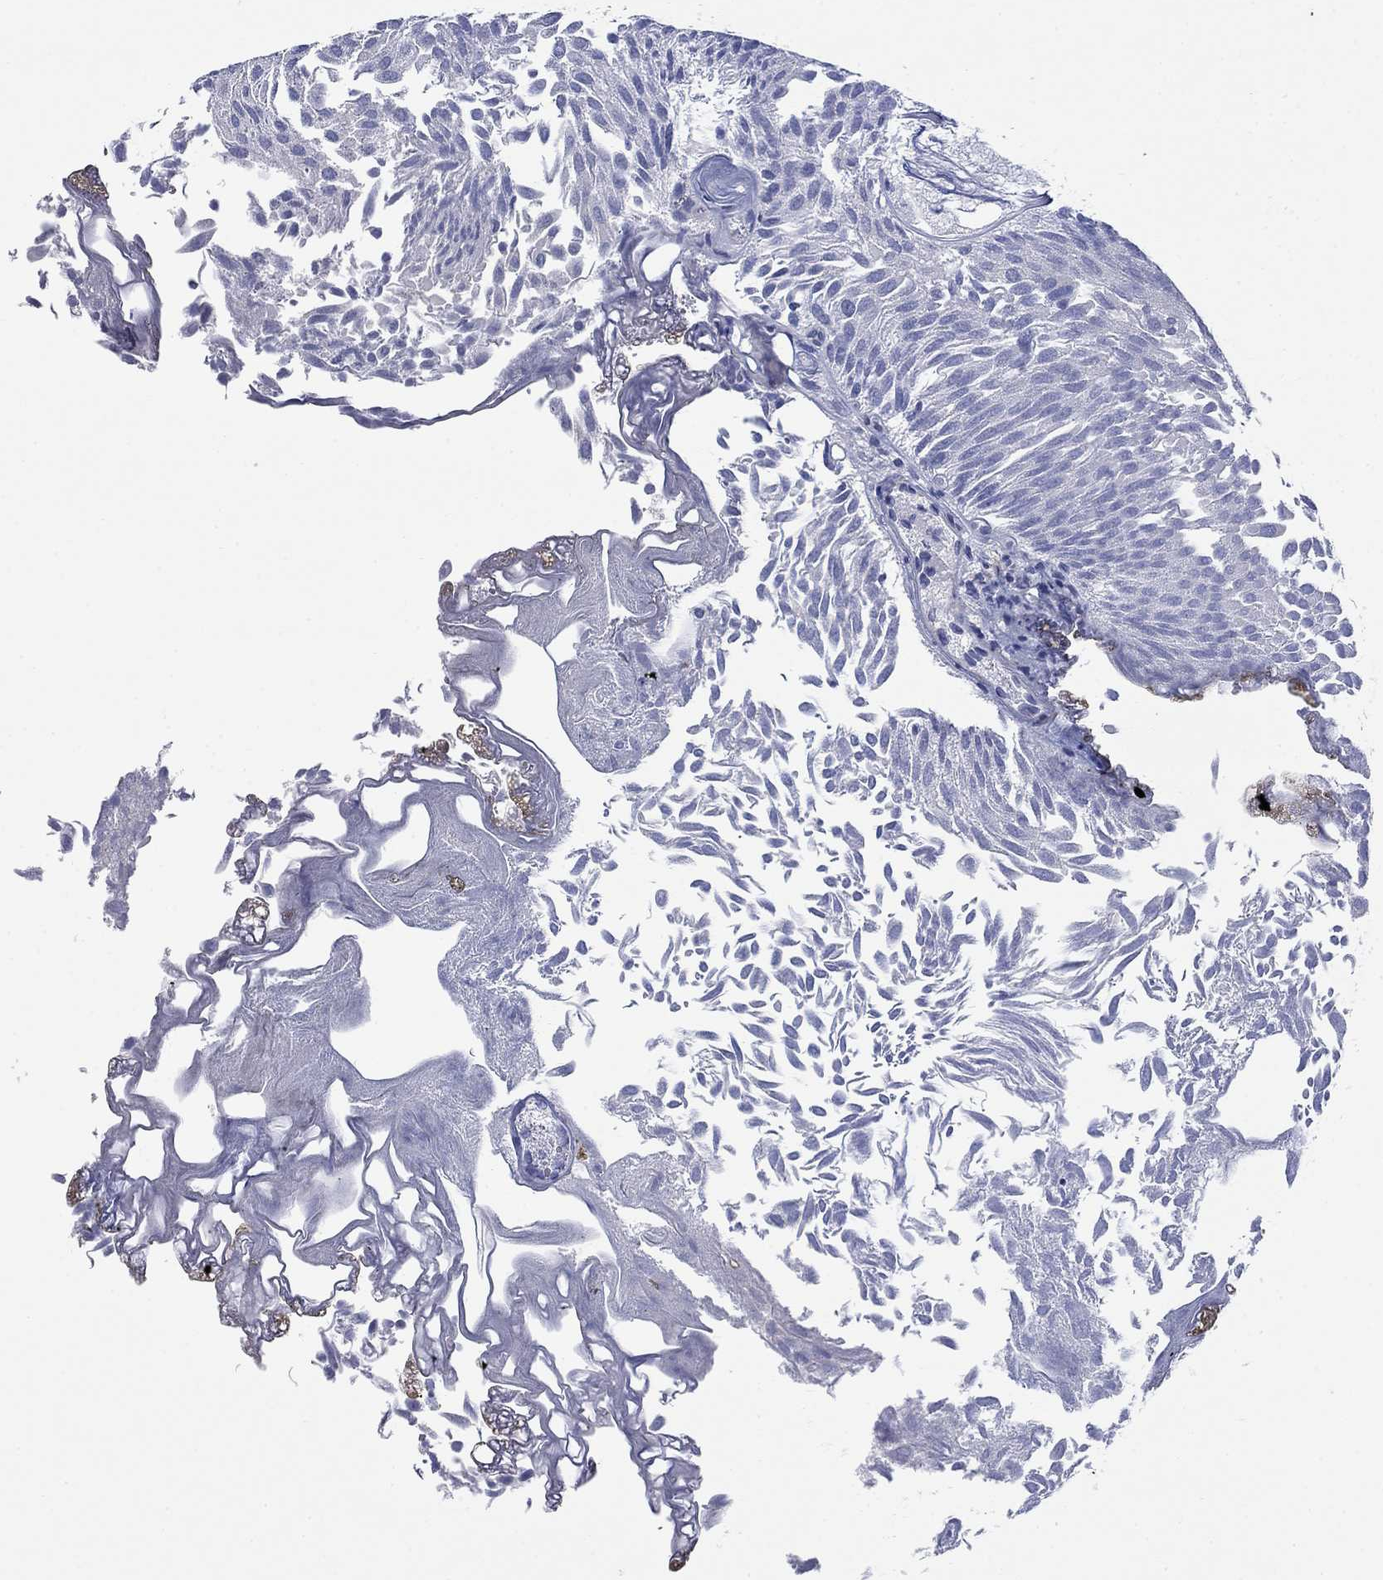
{"staining": {"intensity": "negative", "quantity": "none", "location": "none"}, "tissue": "urothelial cancer", "cell_type": "Tumor cells", "image_type": "cancer", "snomed": [{"axis": "morphology", "description": "Urothelial carcinoma, Low grade"}, {"axis": "topography", "description": "Urinary bladder"}], "caption": "IHC photomicrograph of urothelial carcinoma (low-grade) stained for a protein (brown), which exhibits no positivity in tumor cells. The staining was performed using DAB (3,3'-diaminobenzidine) to visualize the protein expression in brown, while the nuclei were stained in blue with hematoxylin (Magnification: 20x).", "gene": "PTPRZ1", "patient": {"sex": "male", "age": 52}}